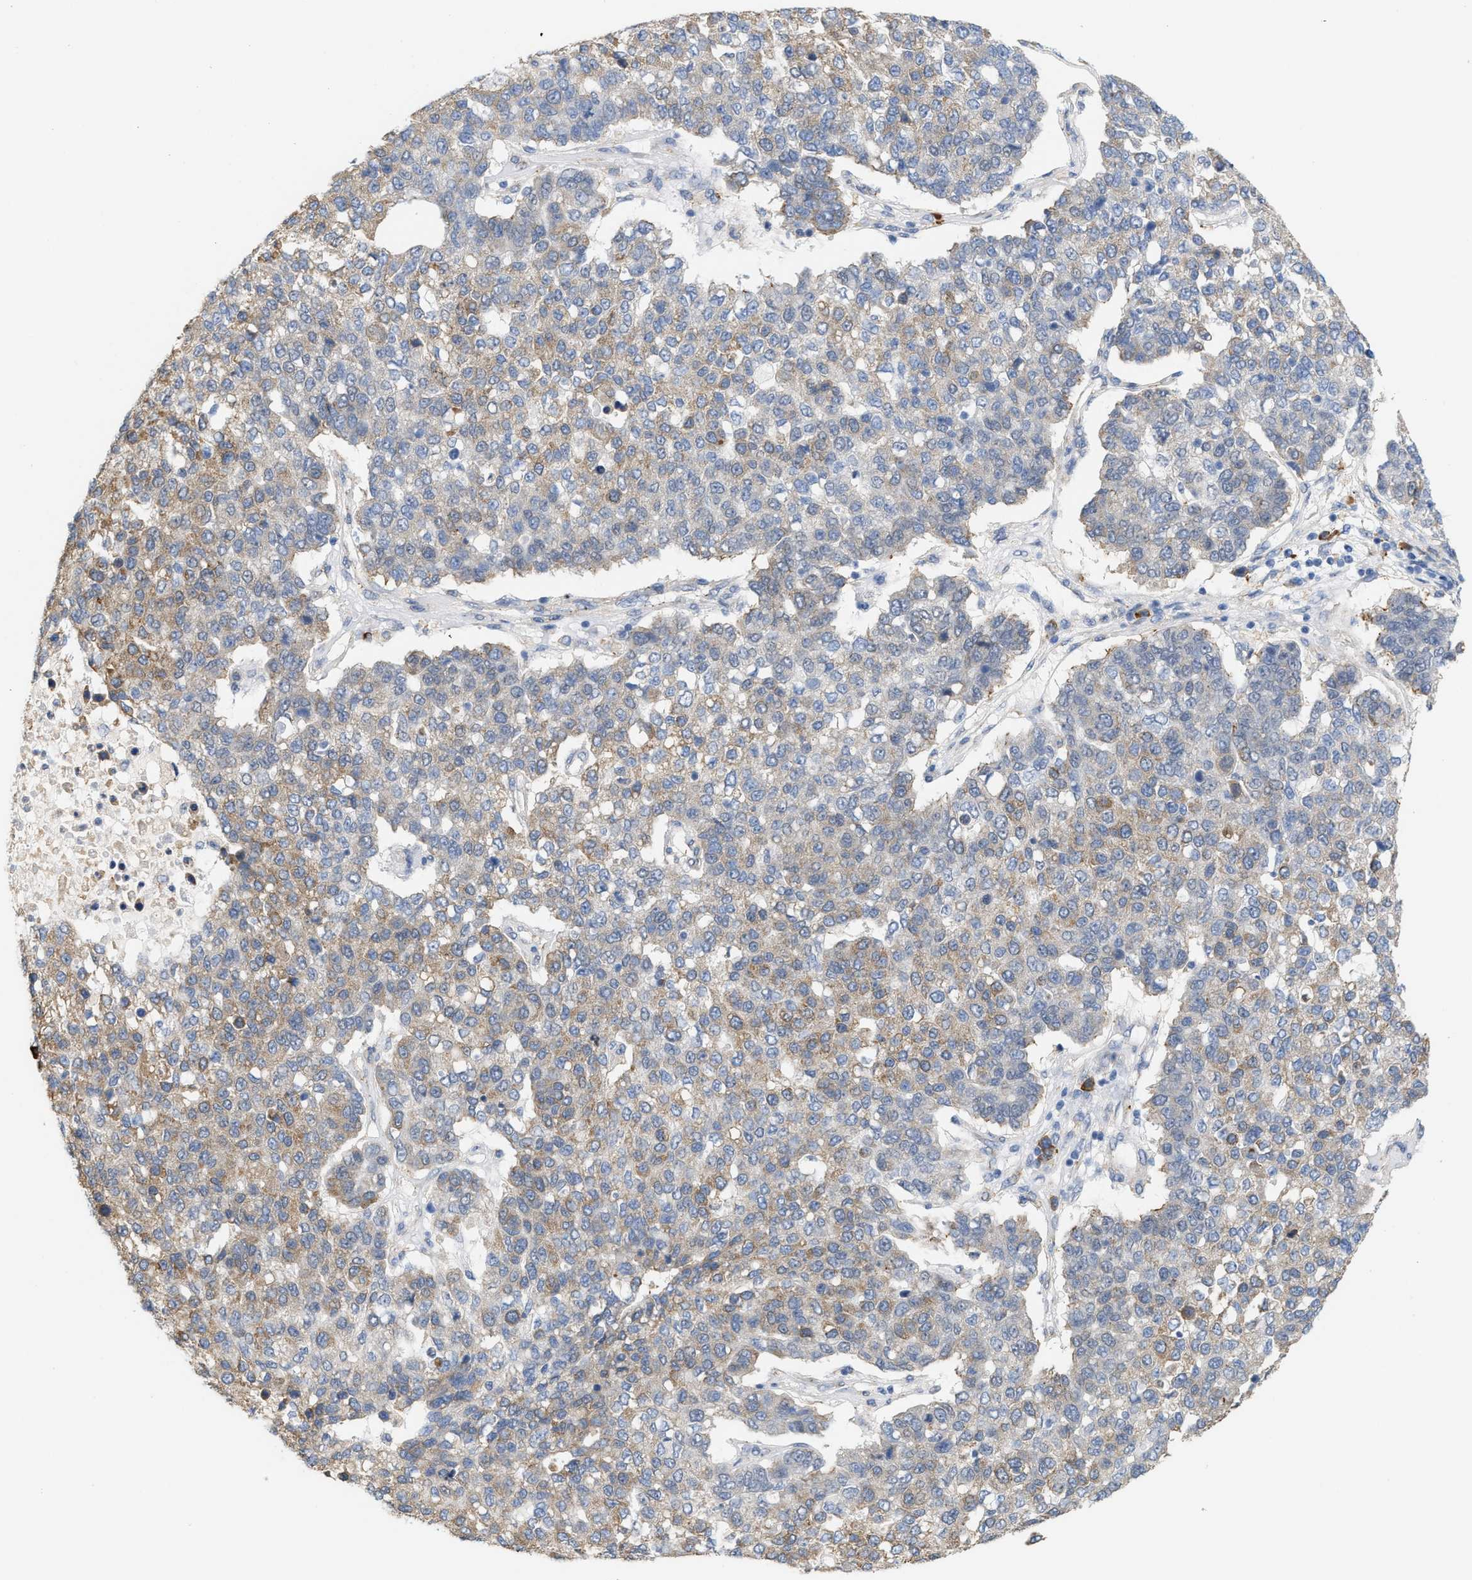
{"staining": {"intensity": "moderate", "quantity": "25%-75%", "location": "cytoplasmic/membranous"}, "tissue": "pancreatic cancer", "cell_type": "Tumor cells", "image_type": "cancer", "snomed": [{"axis": "morphology", "description": "Adenocarcinoma, NOS"}, {"axis": "topography", "description": "Pancreas"}], "caption": "Tumor cells demonstrate medium levels of moderate cytoplasmic/membranous expression in about 25%-75% of cells in human pancreatic cancer.", "gene": "RYR2", "patient": {"sex": "female", "age": 61}}